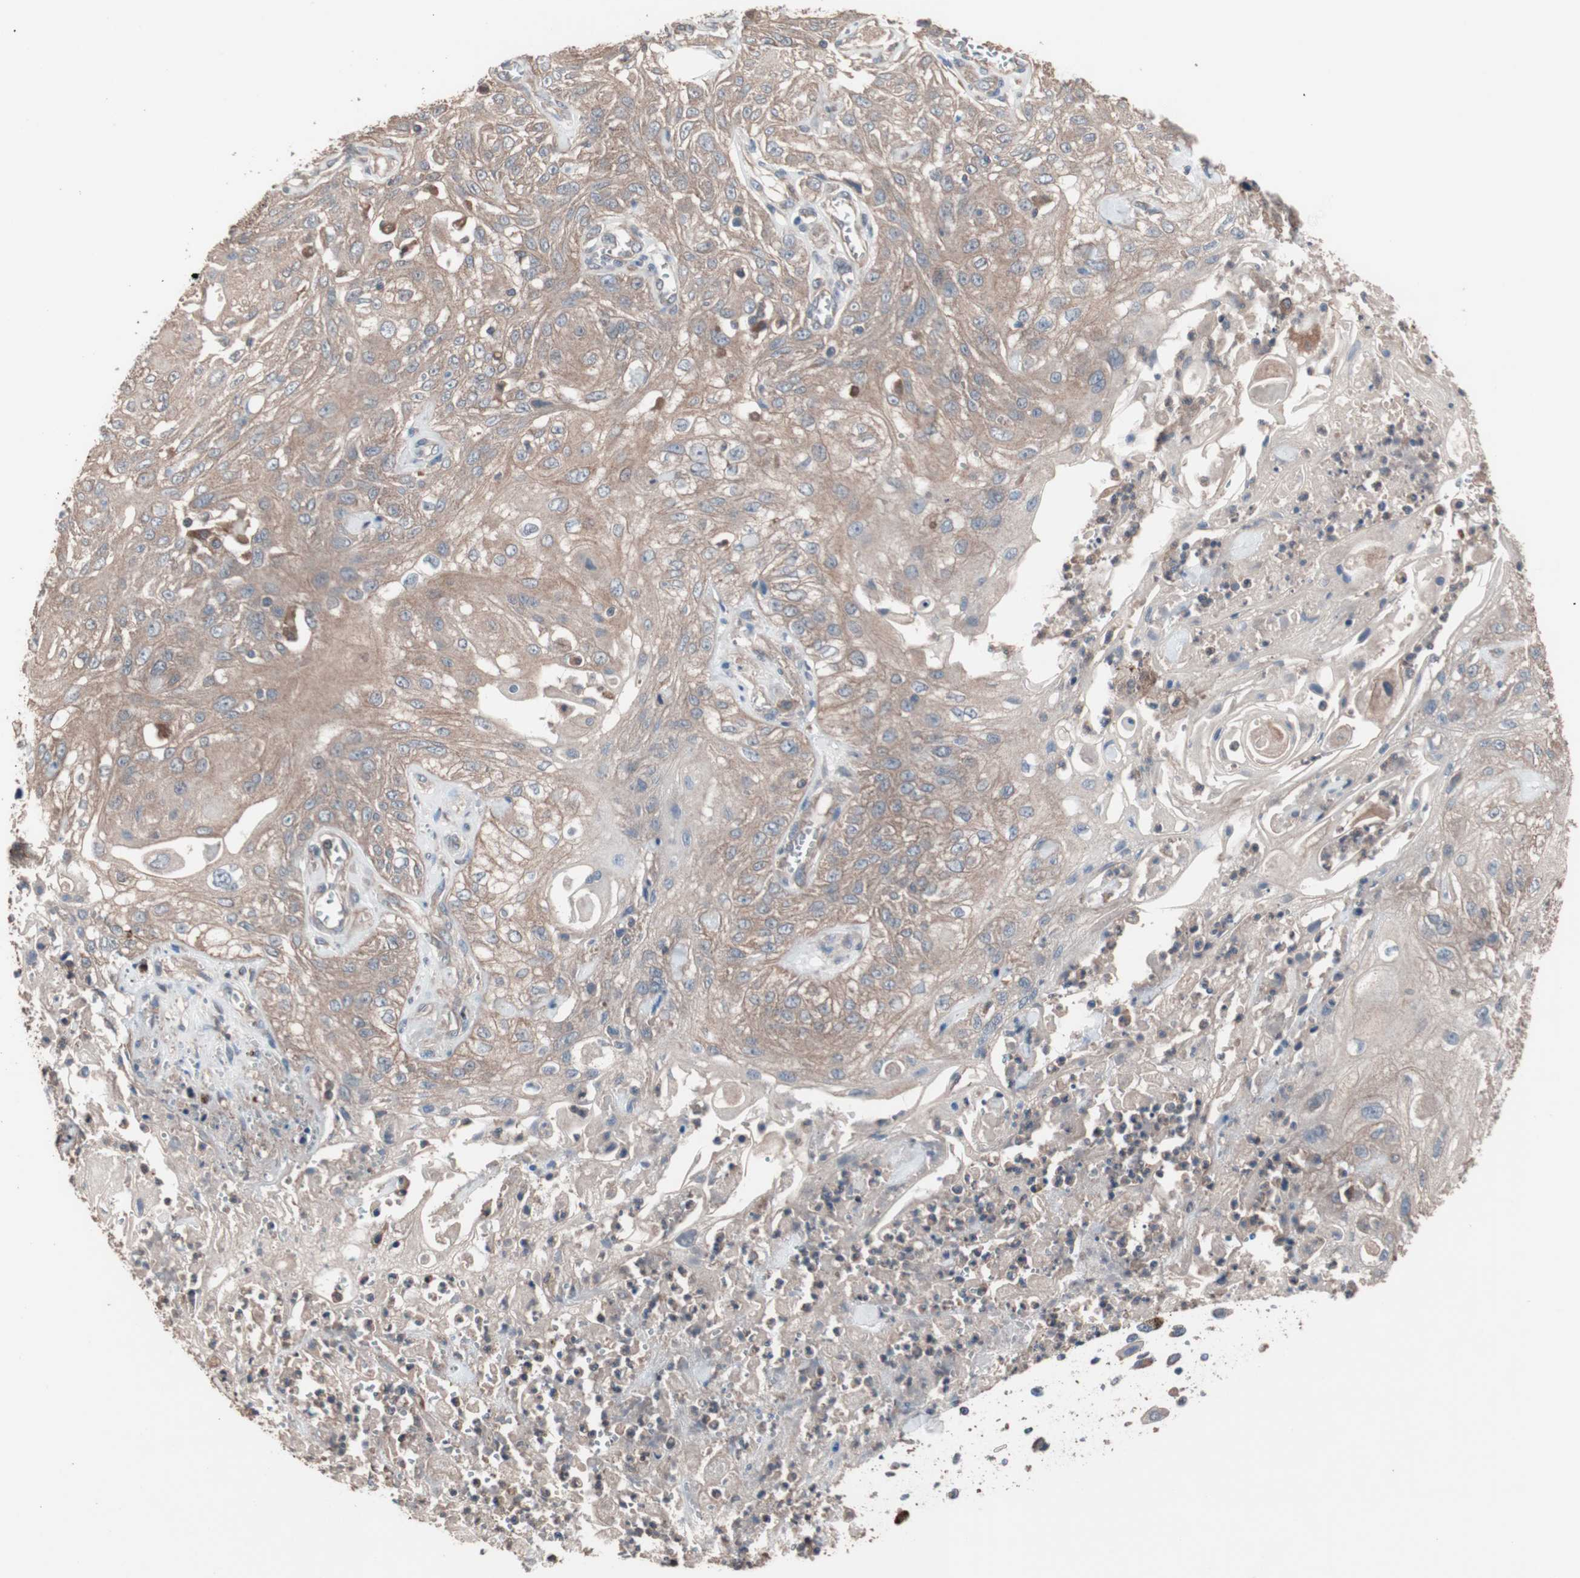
{"staining": {"intensity": "moderate", "quantity": ">75%", "location": "cytoplasmic/membranous"}, "tissue": "skin cancer", "cell_type": "Tumor cells", "image_type": "cancer", "snomed": [{"axis": "morphology", "description": "Squamous cell carcinoma, NOS"}, {"axis": "morphology", "description": "Squamous cell carcinoma, metastatic, NOS"}, {"axis": "topography", "description": "Skin"}, {"axis": "topography", "description": "Lymph node"}], "caption": "IHC histopathology image of skin cancer (squamous cell carcinoma) stained for a protein (brown), which reveals medium levels of moderate cytoplasmic/membranous staining in about >75% of tumor cells.", "gene": "ATG7", "patient": {"sex": "male", "age": 75}}